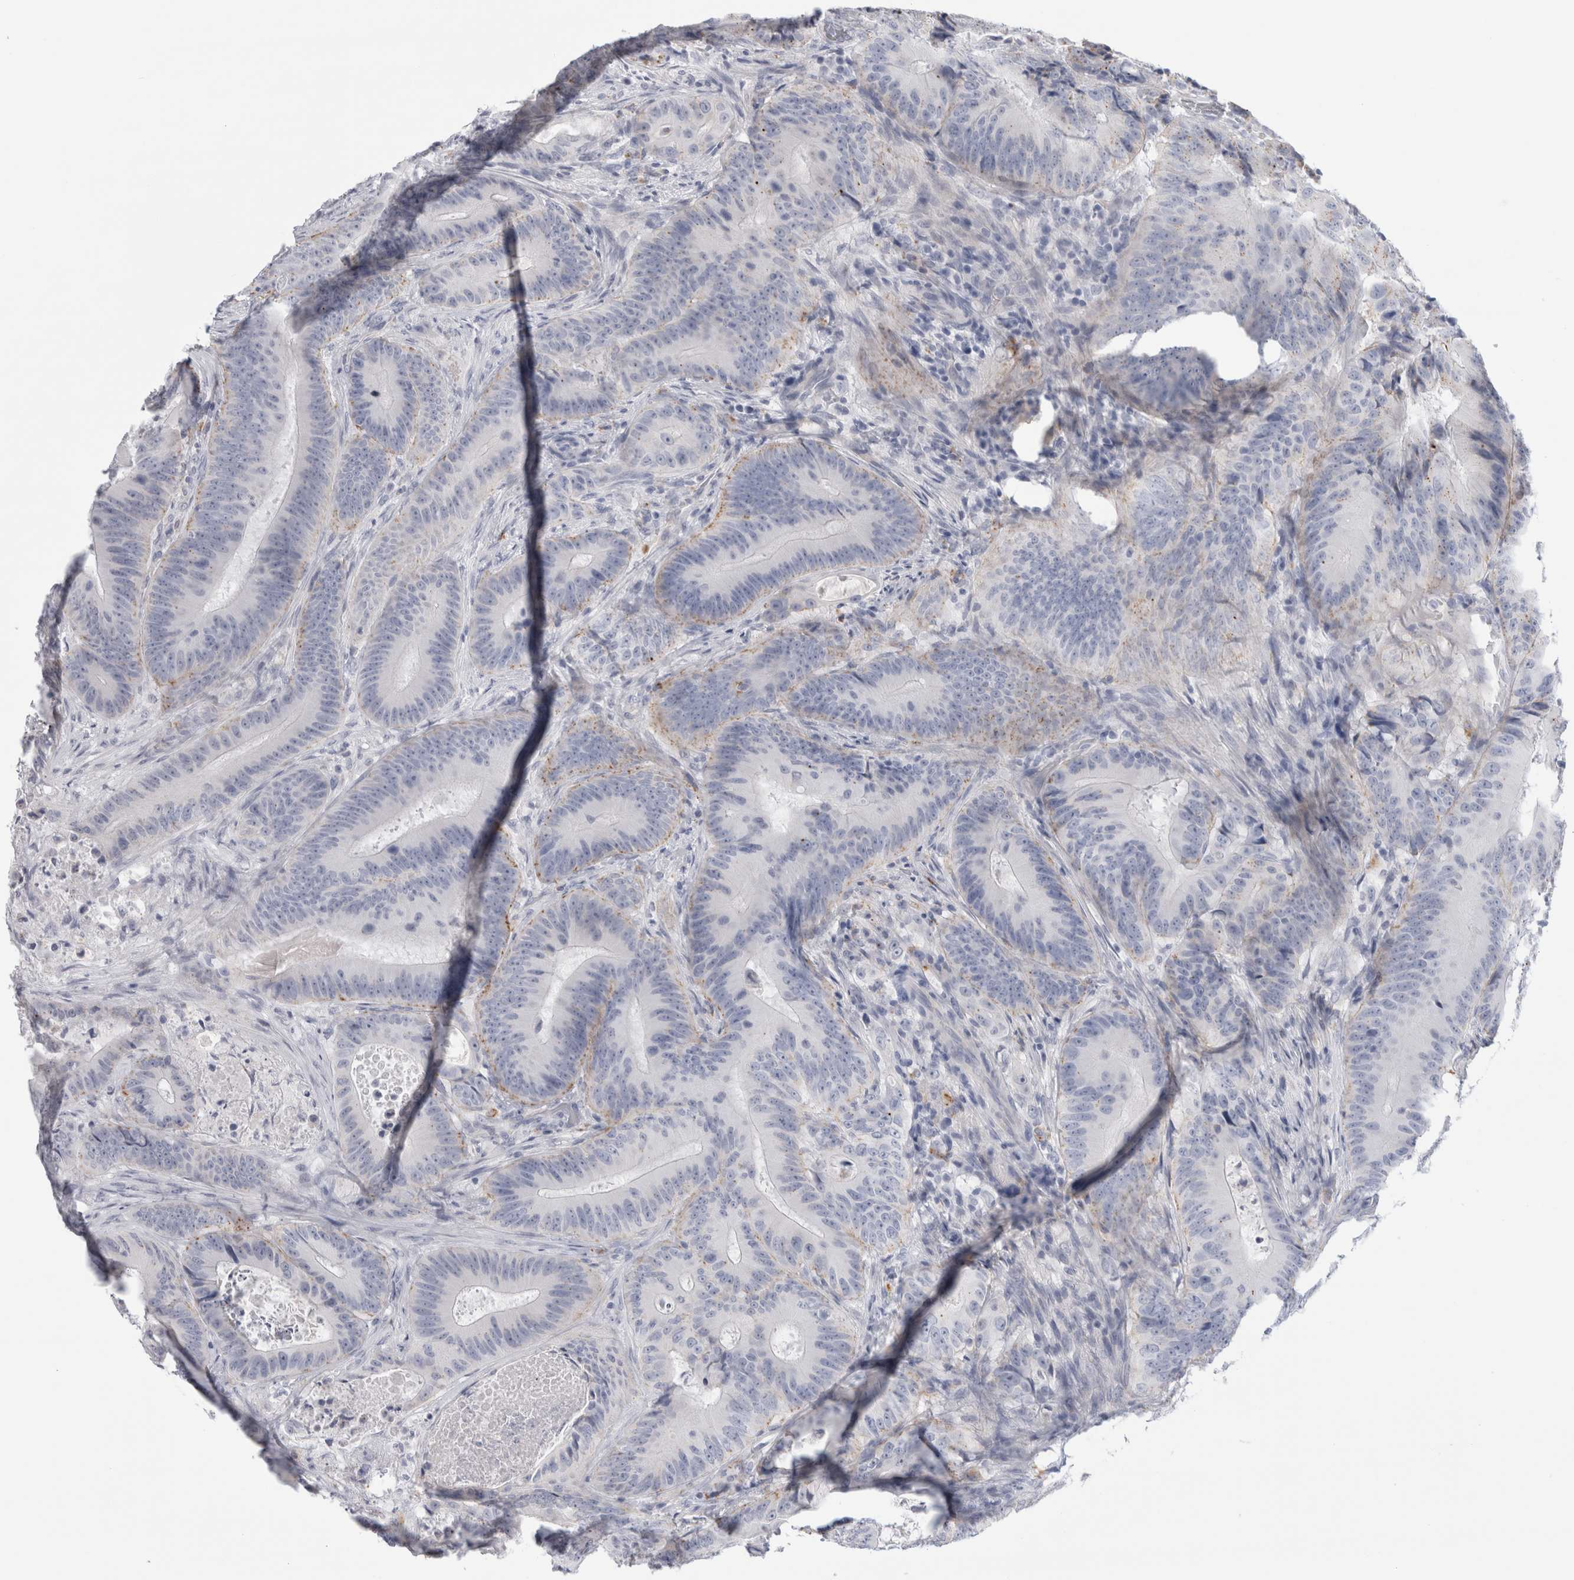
{"staining": {"intensity": "weak", "quantity": "<25%", "location": "cytoplasmic/membranous"}, "tissue": "colorectal cancer", "cell_type": "Tumor cells", "image_type": "cancer", "snomed": [{"axis": "morphology", "description": "Adenocarcinoma, NOS"}, {"axis": "topography", "description": "Colon"}], "caption": "Tumor cells show no significant positivity in colorectal adenocarcinoma. (DAB IHC with hematoxylin counter stain).", "gene": "ANKMY1", "patient": {"sex": "male", "age": 83}}